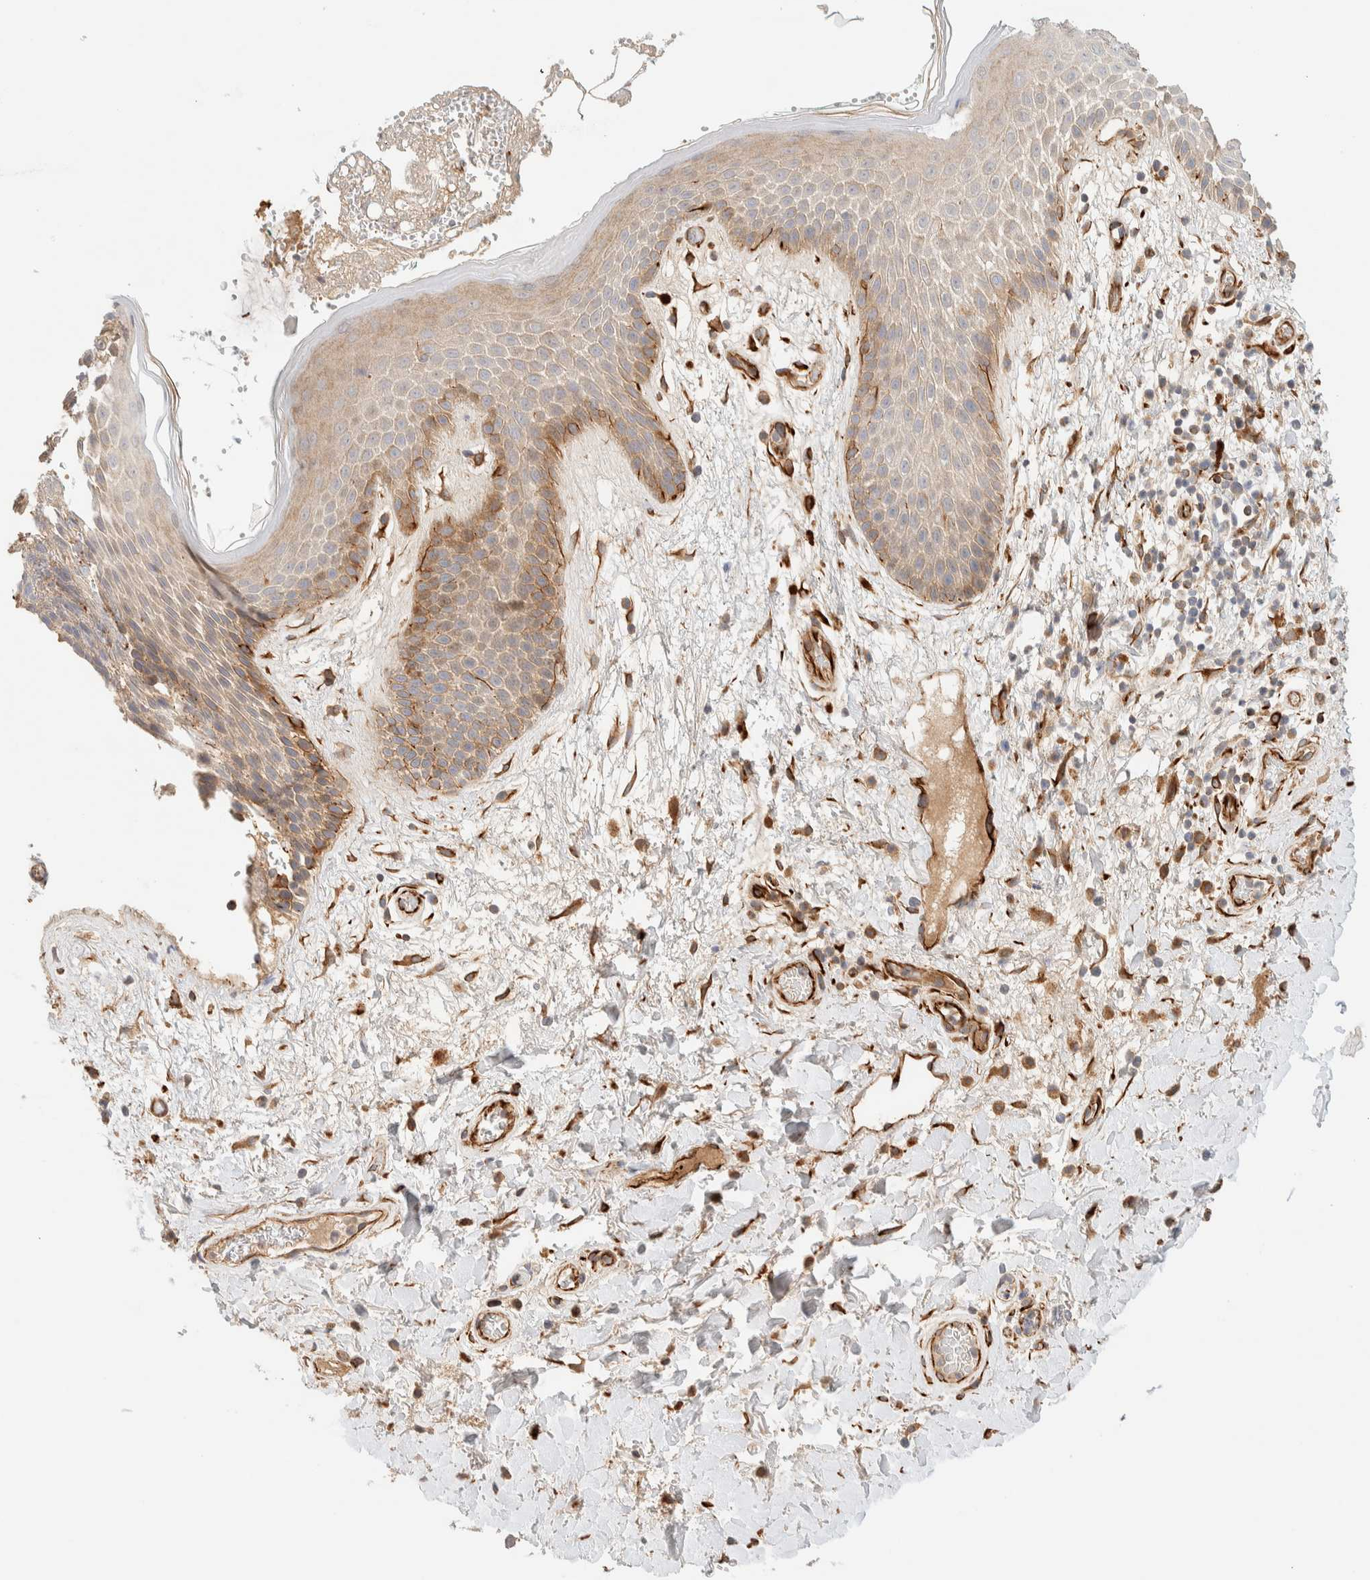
{"staining": {"intensity": "moderate", "quantity": ">75%", "location": "cytoplasmic/membranous"}, "tissue": "skin", "cell_type": "Epidermal cells", "image_type": "normal", "snomed": [{"axis": "morphology", "description": "Normal tissue, NOS"}, {"axis": "topography", "description": "Anal"}], "caption": "High-magnification brightfield microscopy of normal skin stained with DAB (3,3'-diaminobenzidine) (brown) and counterstained with hematoxylin (blue). epidermal cells exhibit moderate cytoplasmic/membranous staining is identified in approximately>75% of cells. (DAB = brown stain, brightfield microscopy at high magnification).", "gene": "FAT1", "patient": {"sex": "male", "age": 74}}